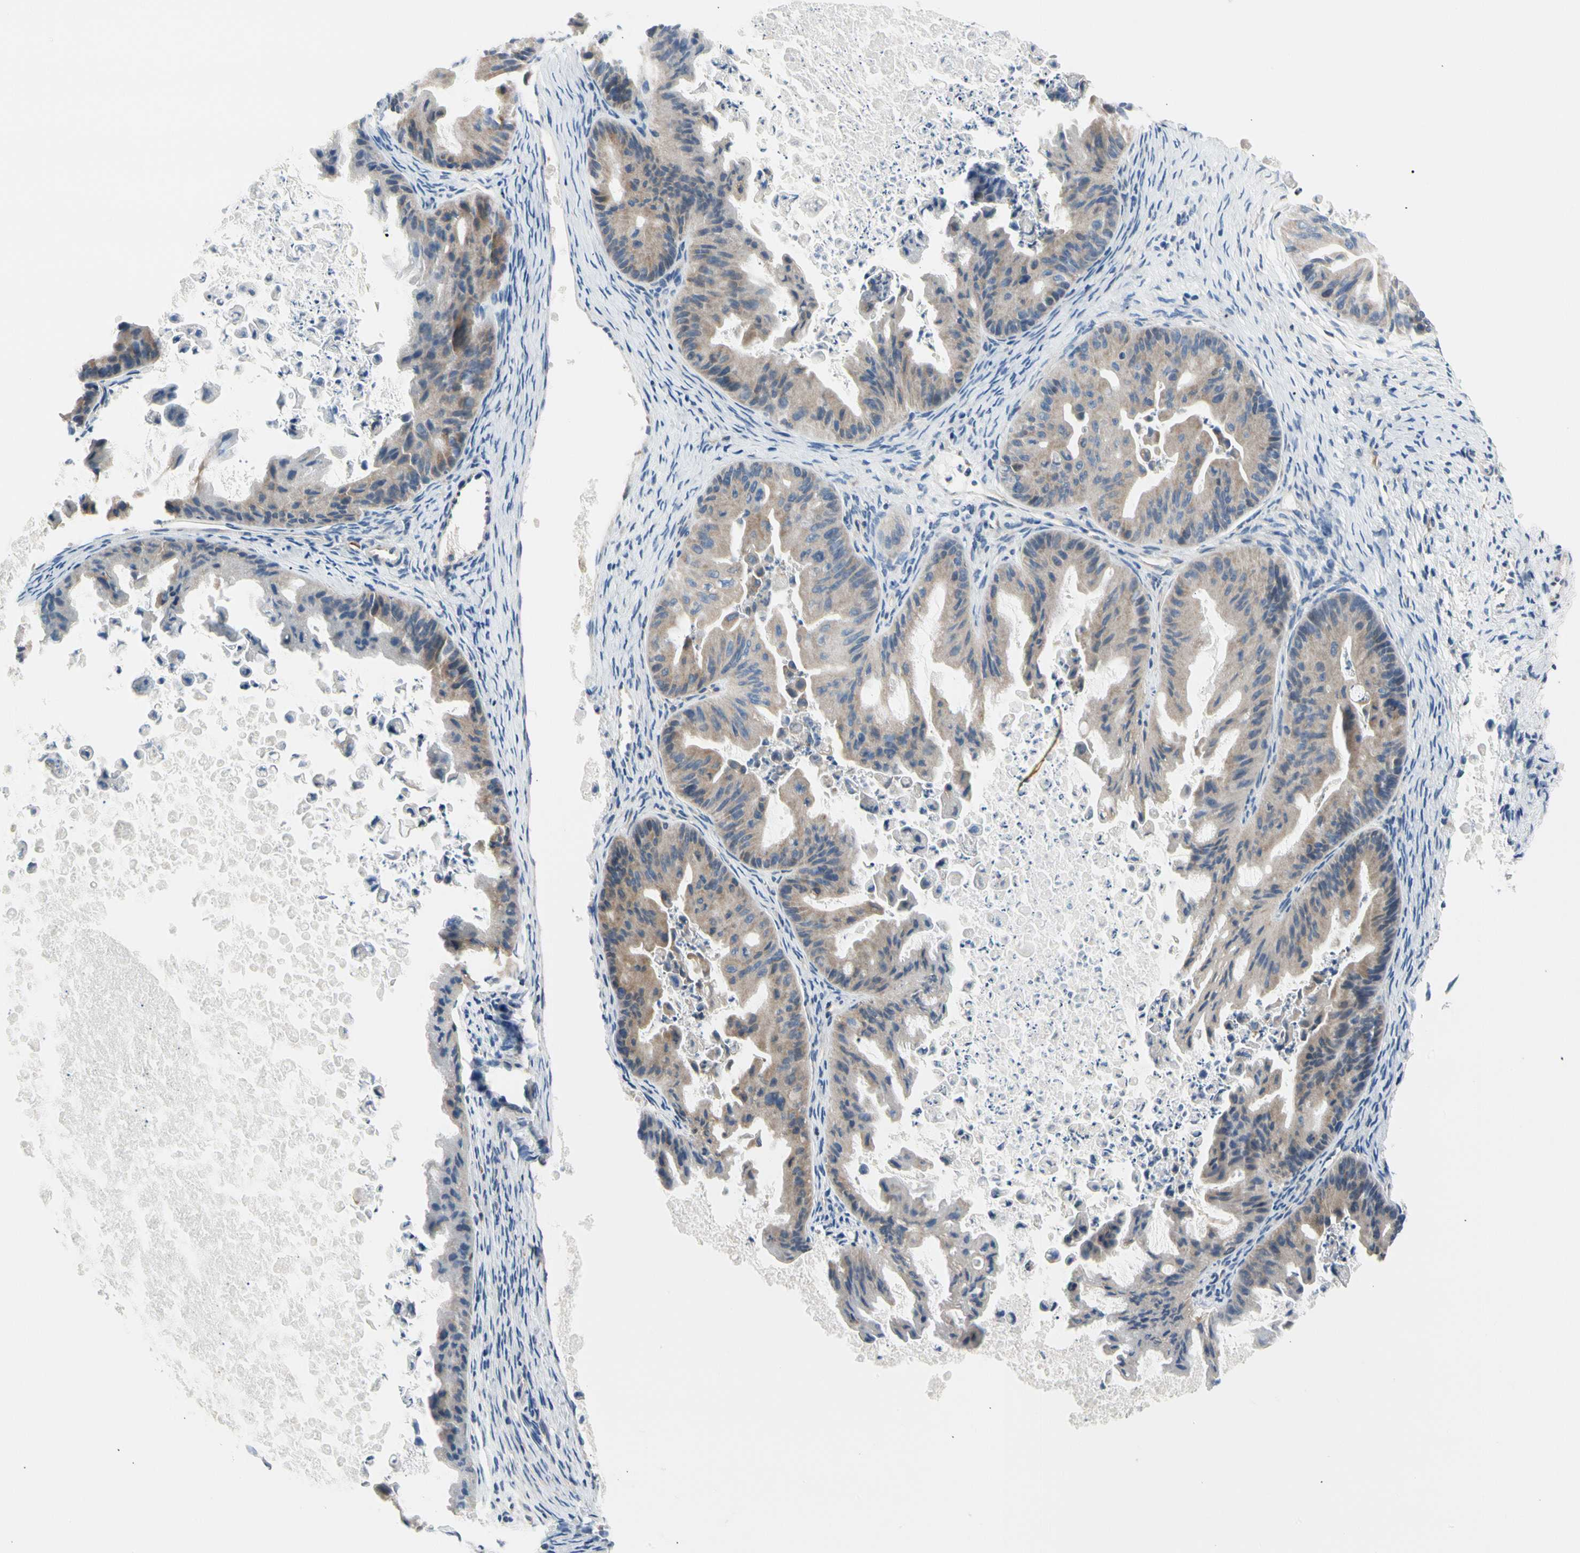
{"staining": {"intensity": "weak", "quantity": ">75%", "location": "cytoplasmic/membranous"}, "tissue": "ovarian cancer", "cell_type": "Tumor cells", "image_type": "cancer", "snomed": [{"axis": "morphology", "description": "Cystadenocarcinoma, mucinous, NOS"}, {"axis": "topography", "description": "Ovary"}], "caption": "This photomicrograph reveals IHC staining of mucinous cystadenocarcinoma (ovarian), with low weak cytoplasmic/membranous staining in about >75% of tumor cells.", "gene": "STXBP1", "patient": {"sex": "female", "age": 37}}